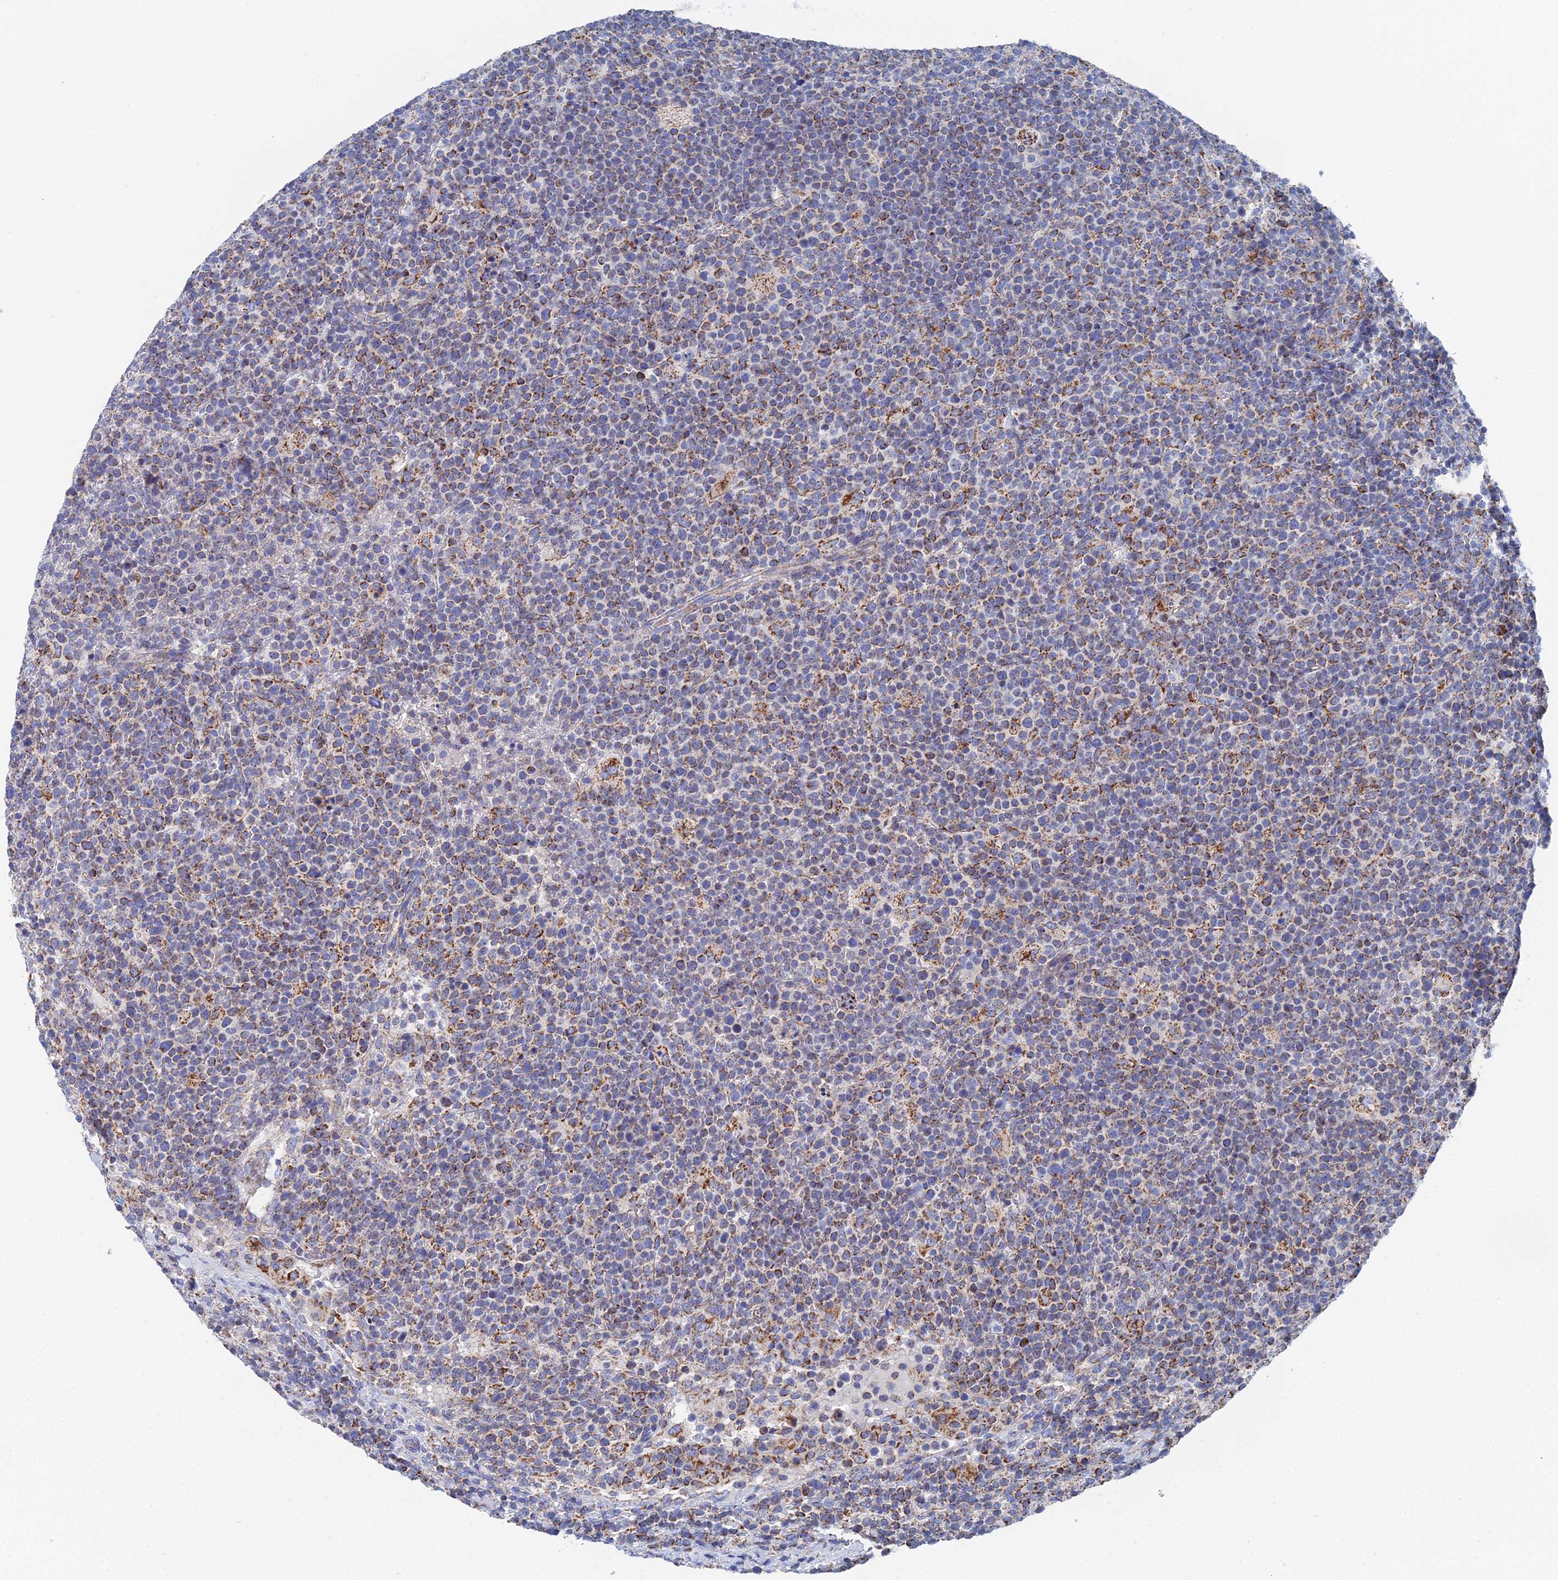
{"staining": {"intensity": "moderate", "quantity": "<25%", "location": "cytoplasmic/membranous"}, "tissue": "lymphoma", "cell_type": "Tumor cells", "image_type": "cancer", "snomed": [{"axis": "morphology", "description": "Malignant lymphoma, non-Hodgkin's type, High grade"}, {"axis": "topography", "description": "Lymph node"}], "caption": "This is an image of IHC staining of malignant lymphoma, non-Hodgkin's type (high-grade), which shows moderate staining in the cytoplasmic/membranous of tumor cells.", "gene": "IFT80", "patient": {"sex": "male", "age": 61}}